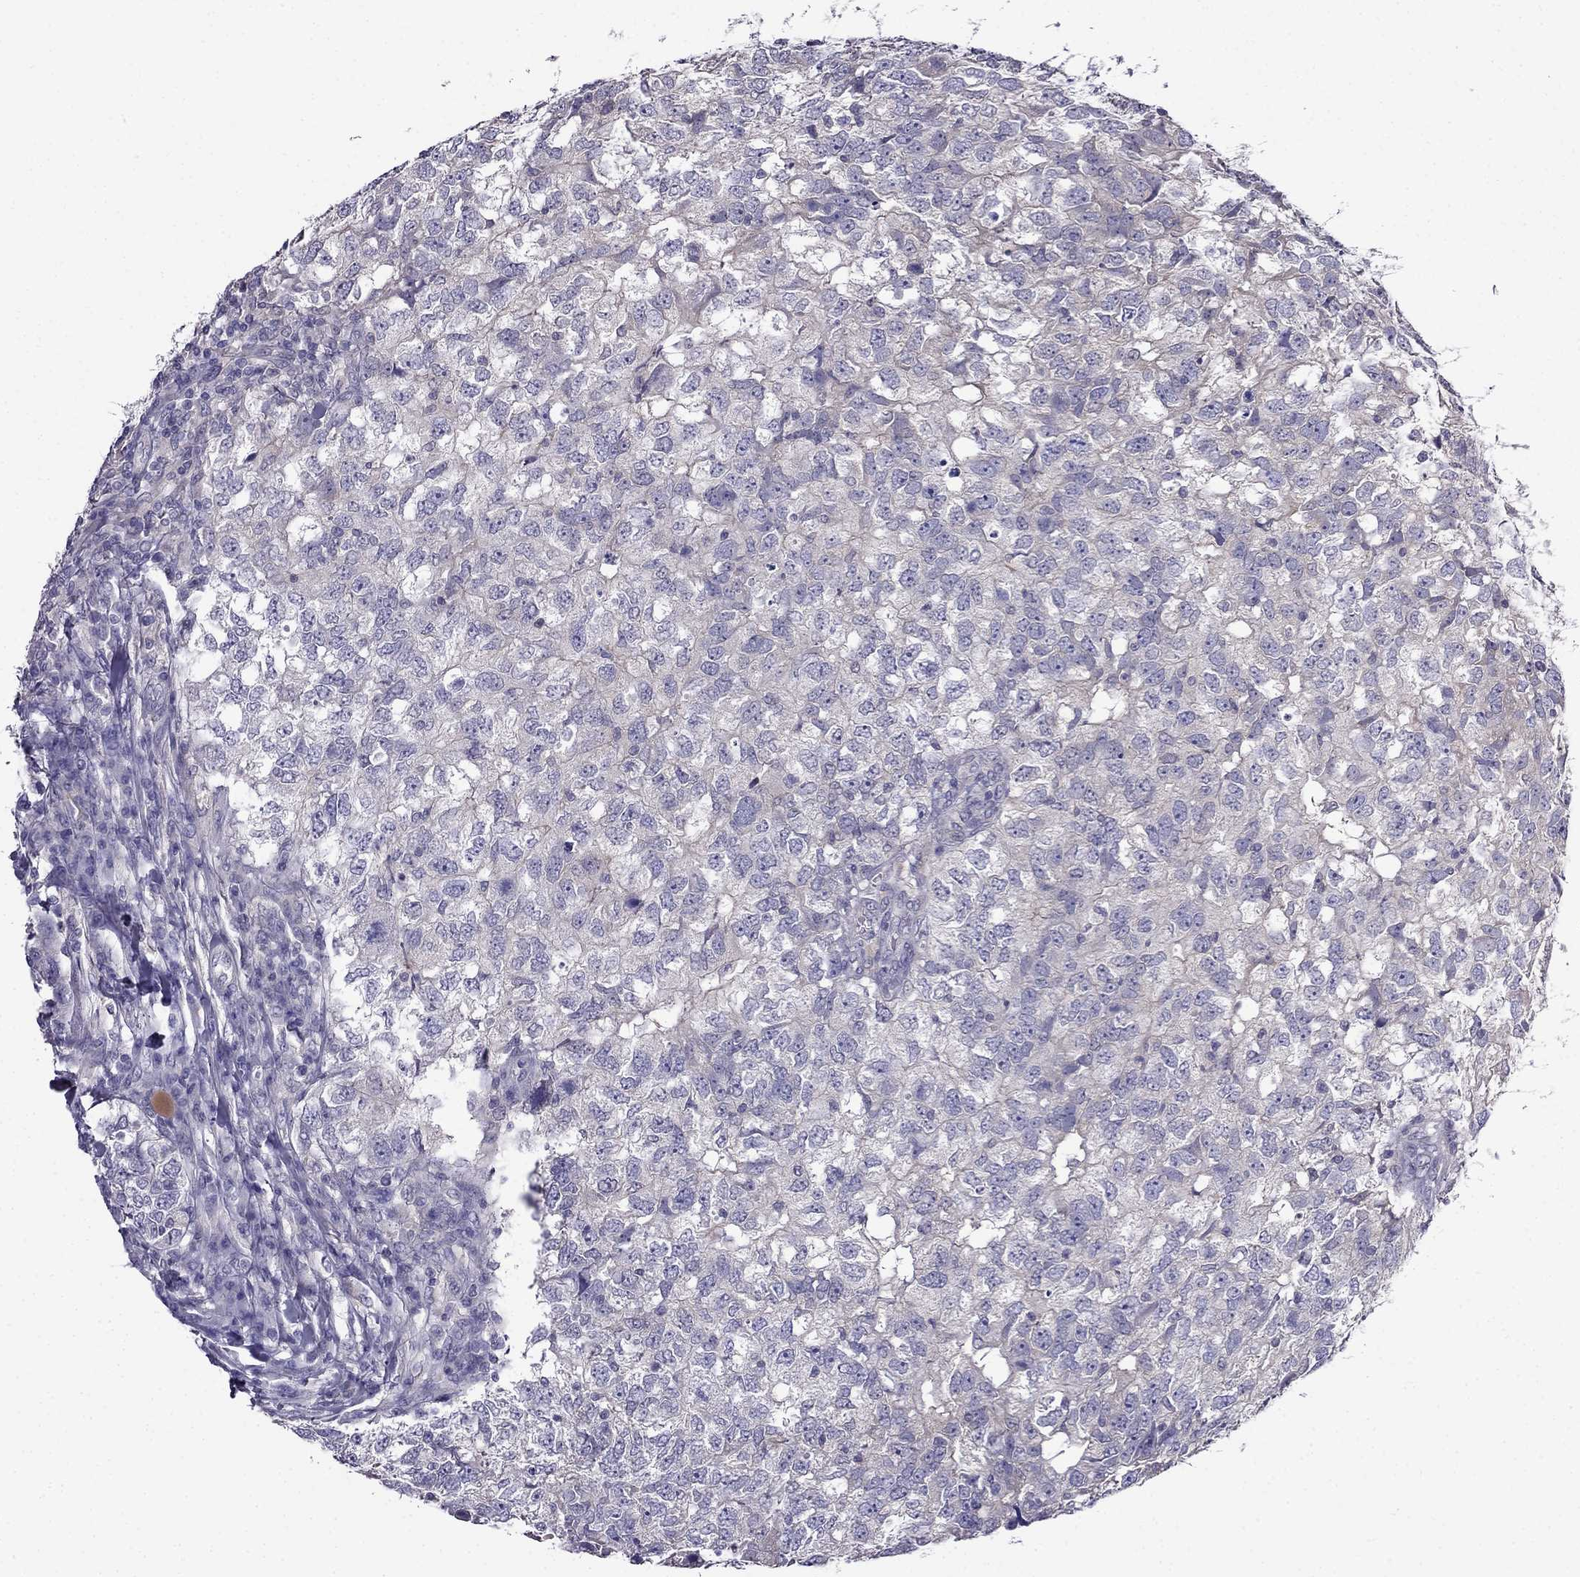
{"staining": {"intensity": "negative", "quantity": "none", "location": "none"}, "tissue": "breast cancer", "cell_type": "Tumor cells", "image_type": "cancer", "snomed": [{"axis": "morphology", "description": "Duct carcinoma"}, {"axis": "topography", "description": "Breast"}], "caption": "Immunohistochemistry (IHC) of human breast invasive ductal carcinoma exhibits no positivity in tumor cells.", "gene": "SCNN1D", "patient": {"sex": "female", "age": 30}}